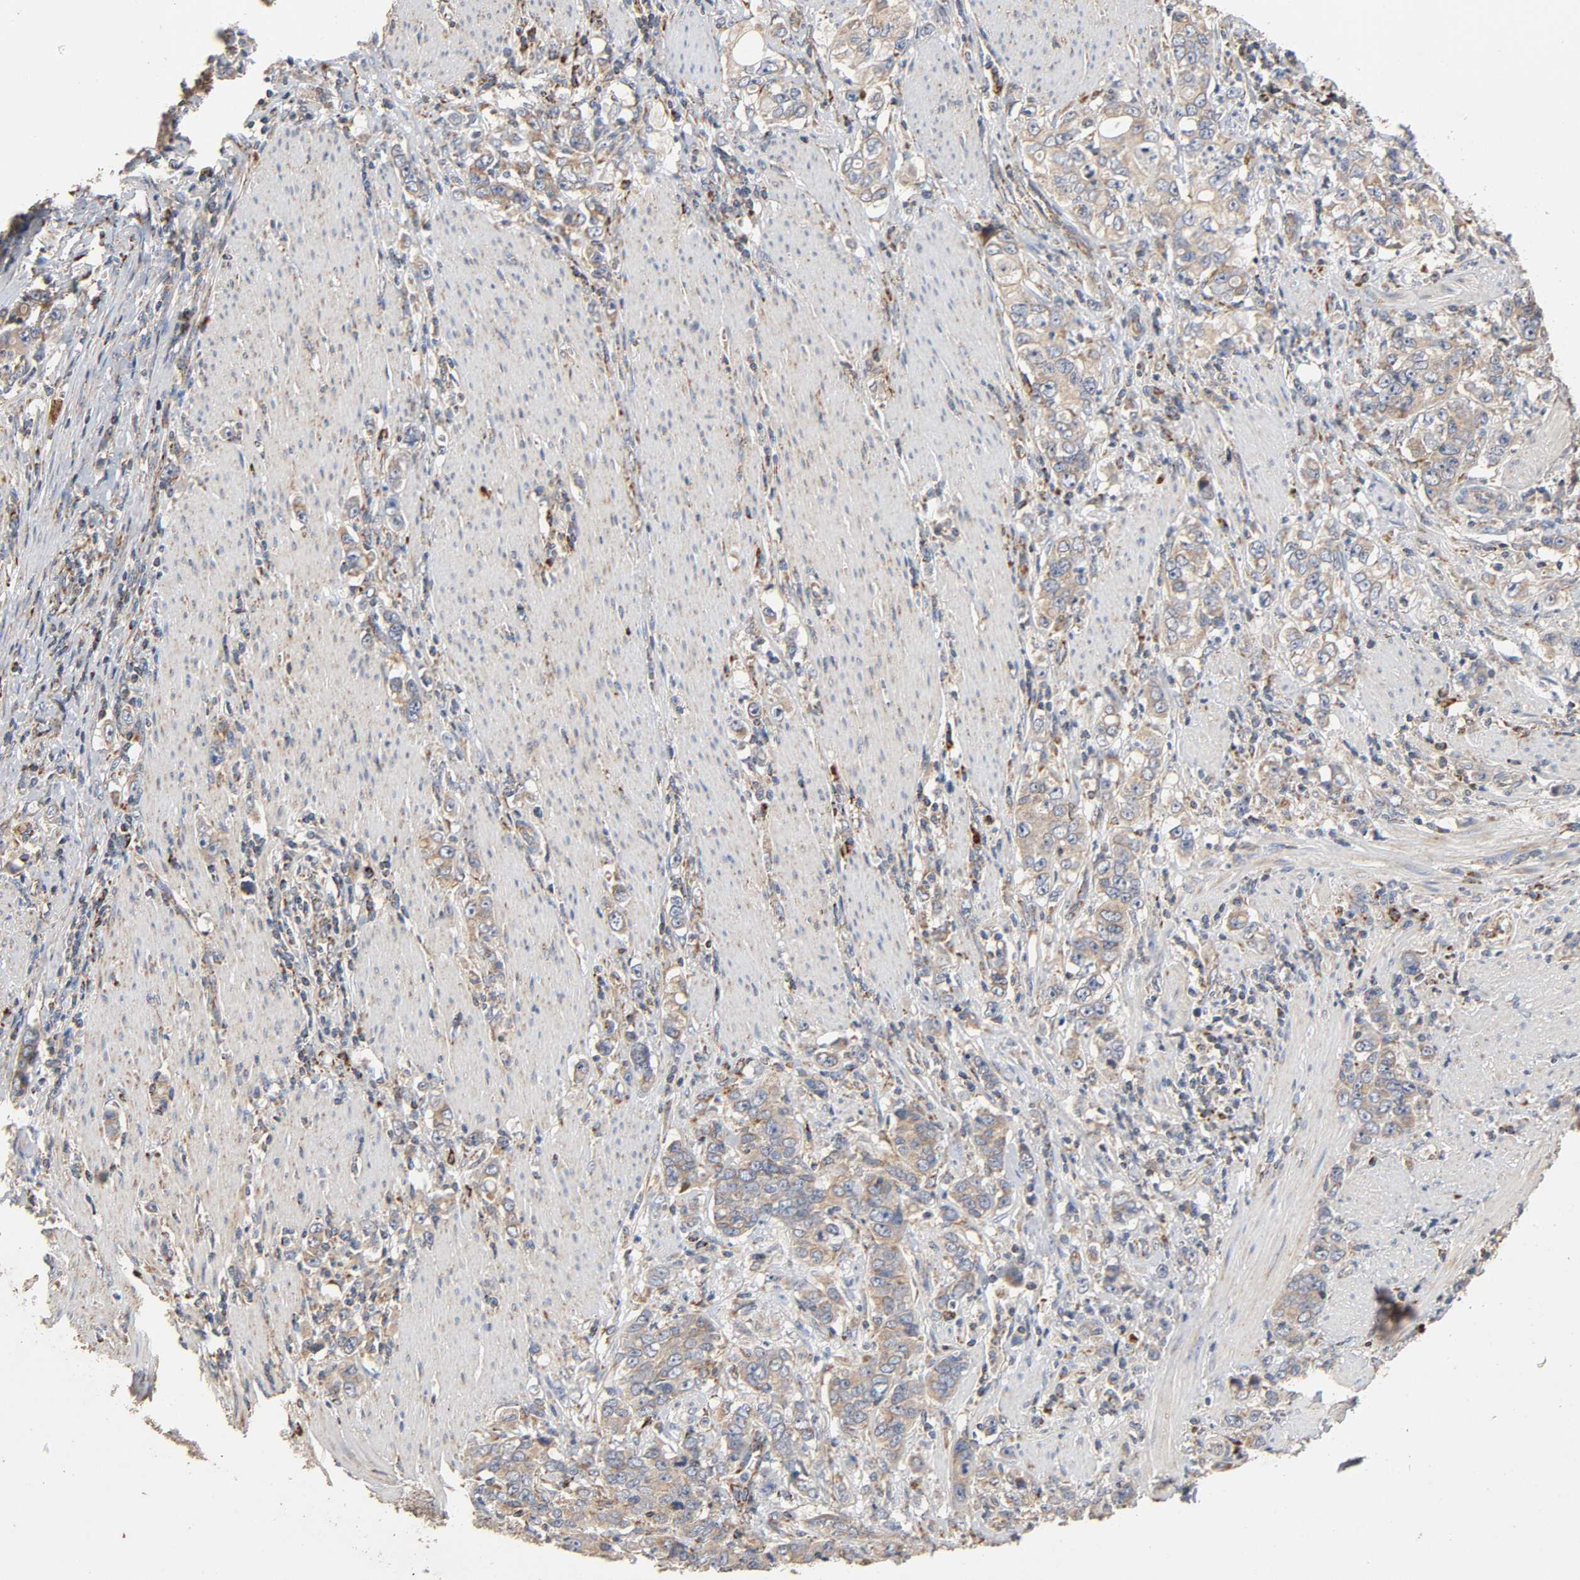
{"staining": {"intensity": "moderate", "quantity": "25%-75%", "location": "cytoplasmic/membranous"}, "tissue": "stomach cancer", "cell_type": "Tumor cells", "image_type": "cancer", "snomed": [{"axis": "morphology", "description": "Adenocarcinoma, NOS"}, {"axis": "topography", "description": "Stomach, lower"}], "caption": "Tumor cells display medium levels of moderate cytoplasmic/membranous expression in approximately 25%-75% of cells in stomach cancer.", "gene": "NDUFS3", "patient": {"sex": "female", "age": 72}}